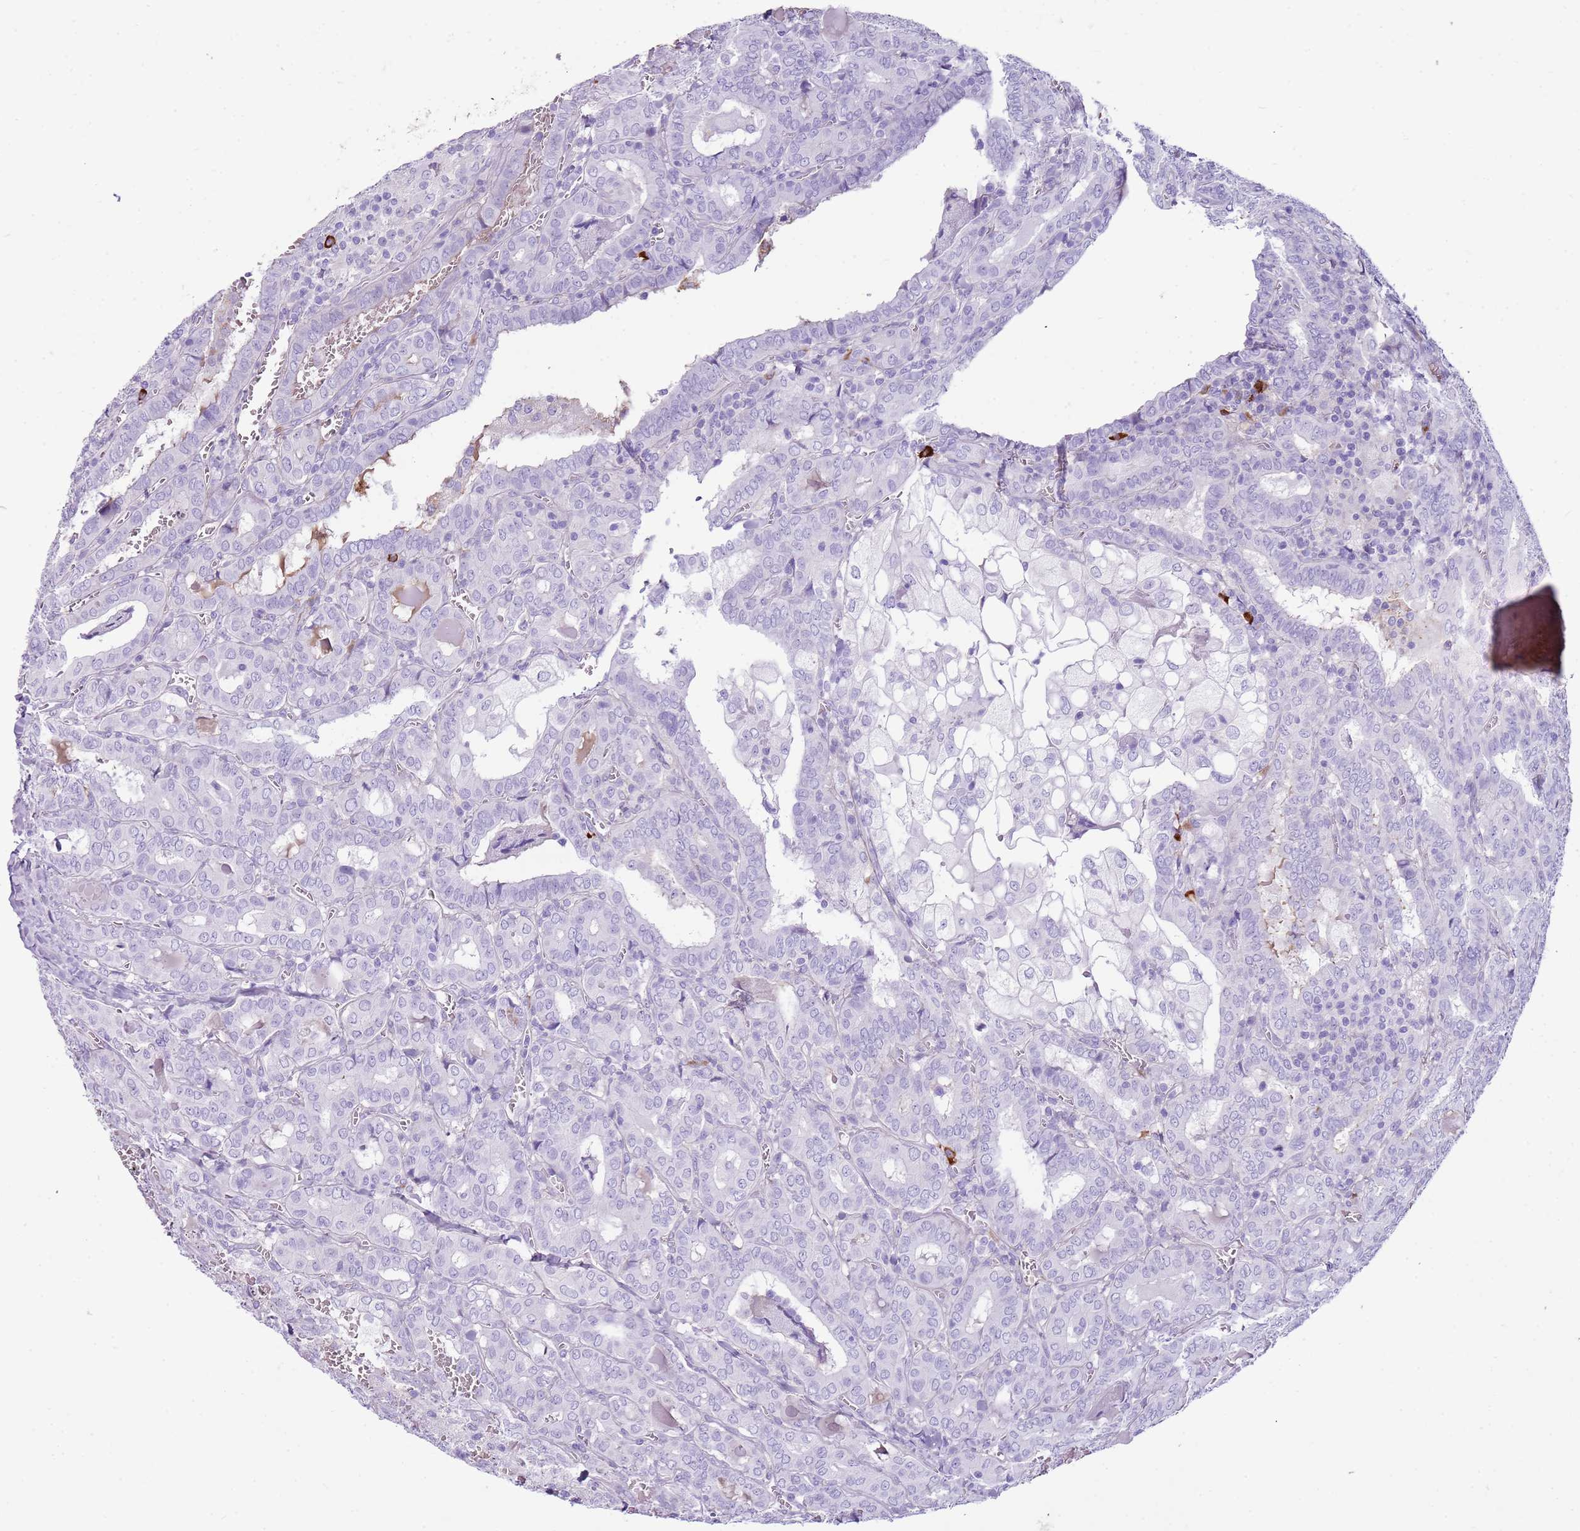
{"staining": {"intensity": "negative", "quantity": "none", "location": "none"}, "tissue": "thyroid cancer", "cell_type": "Tumor cells", "image_type": "cancer", "snomed": [{"axis": "morphology", "description": "Papillary adenocarcinoma, NOS"}, {"axis": "topography", "description": "Thyroid gland"}], "caption": "High magnification brightfield microscopy of thyroid papillary adenocarcinoma stained with DAB (3,3'-diaminobenzidine) (brown) and counterstained with hematoxylin (blue): tumor cells show no significant positivity.", "gene": "IGKV3D-11", "patient": {"sex": "female", "age": 72}}